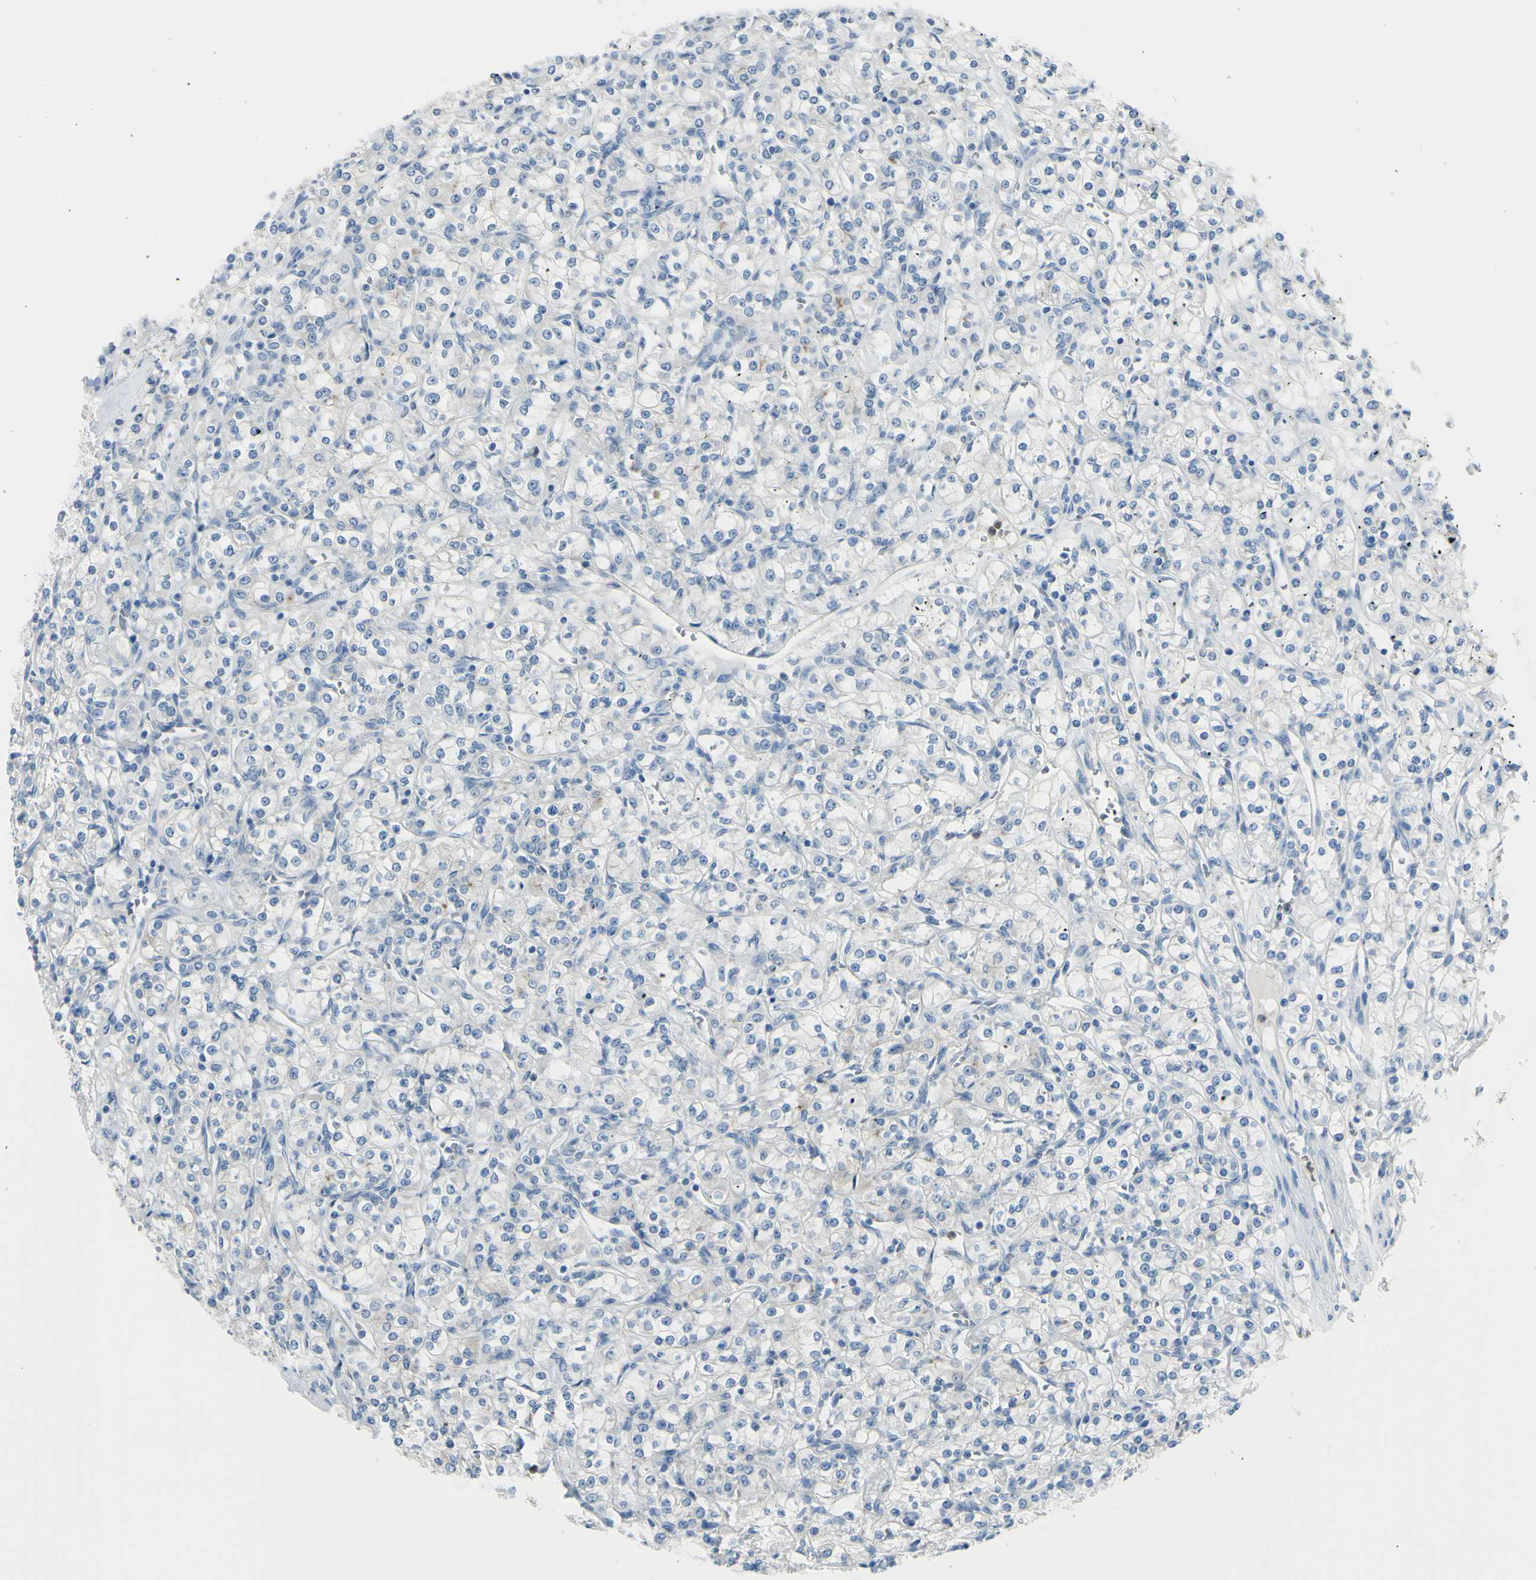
{"staining": {"intensity": "negative", "quantity": "none", "location": "none"}, "tissue": "renal cancer", "cell_type": "Tumor cells", "image_type": "cancer", "snomed": [{"axis": "morphology", "description": "Adenocarcinoma, NOS"}, {"axis": "topography", "description": "Kidney"}], "caption": "Immunohistochemistry histopathology image of neoplastic tissue: human renal adenocarcinoma stained with DAB (3,3'-diaminobenzidine) demonstrates no significant protein expression in tumor cells.", "gene": "ZNF557", "patient": {"sex": "male", "age": 77}}